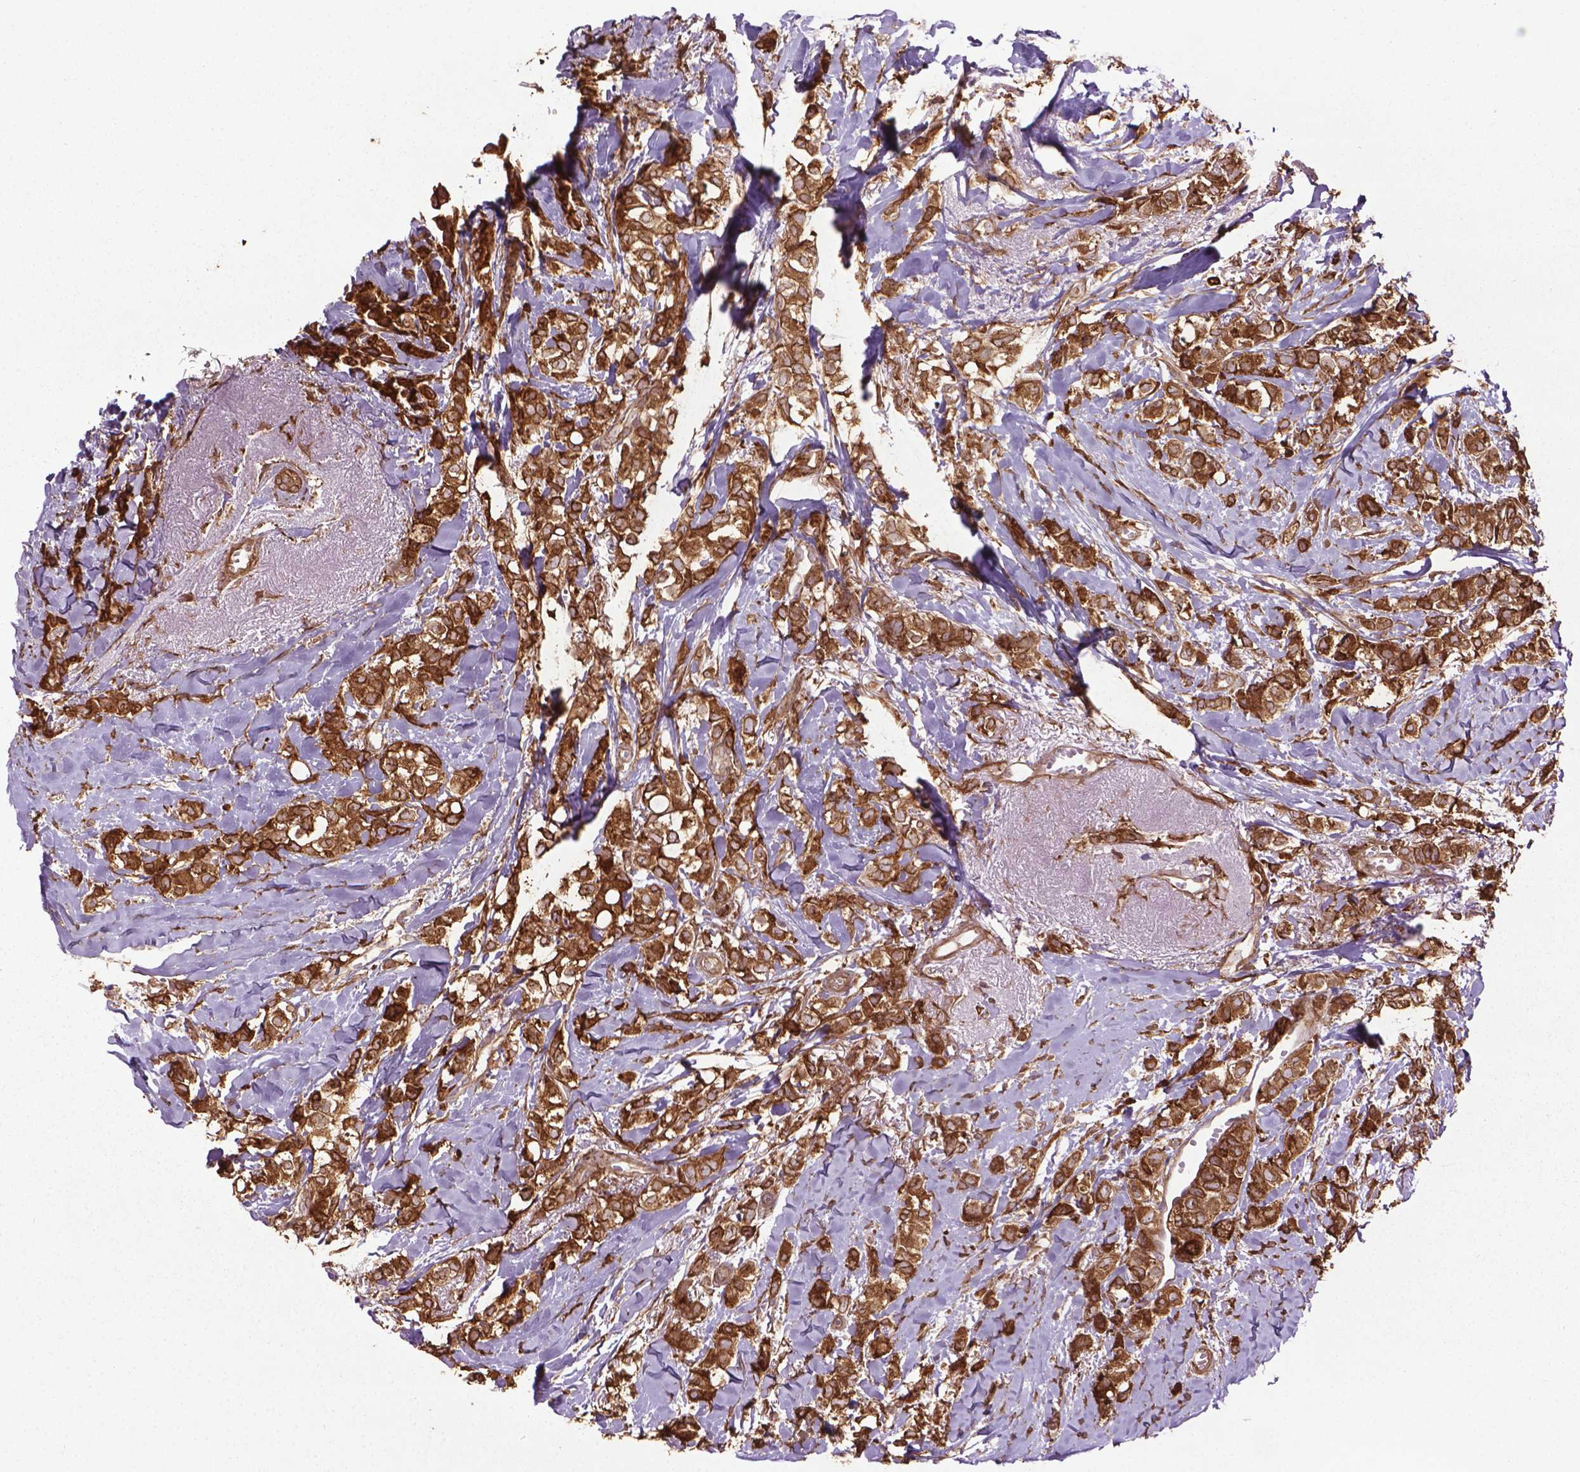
{"staining": {"intensity": "strong", "quantity": ">75%", "location": "cytoplasmic/membranous"}, "tissue": "breast cancer", "cell_type": "Tumor cells", "image_type": "cancer", "snomed": [{"axis": "morphology", "description": "Duct carcinoma"}, {"axis": "topography", "description": "Breast"}], "caption": "Strong cytoplasmic/membranous positivity is present in about >75% of tumor cells in breast cancer (infiltrating ductal carcinoma). The staining was performed using DAB to visualize the protein expression in brown, while the nuclei were stained in blue with hematoxylin (Magnification: 20x).", "gene": "GAS1", "patient": {"sex": "female", "age": 85}}